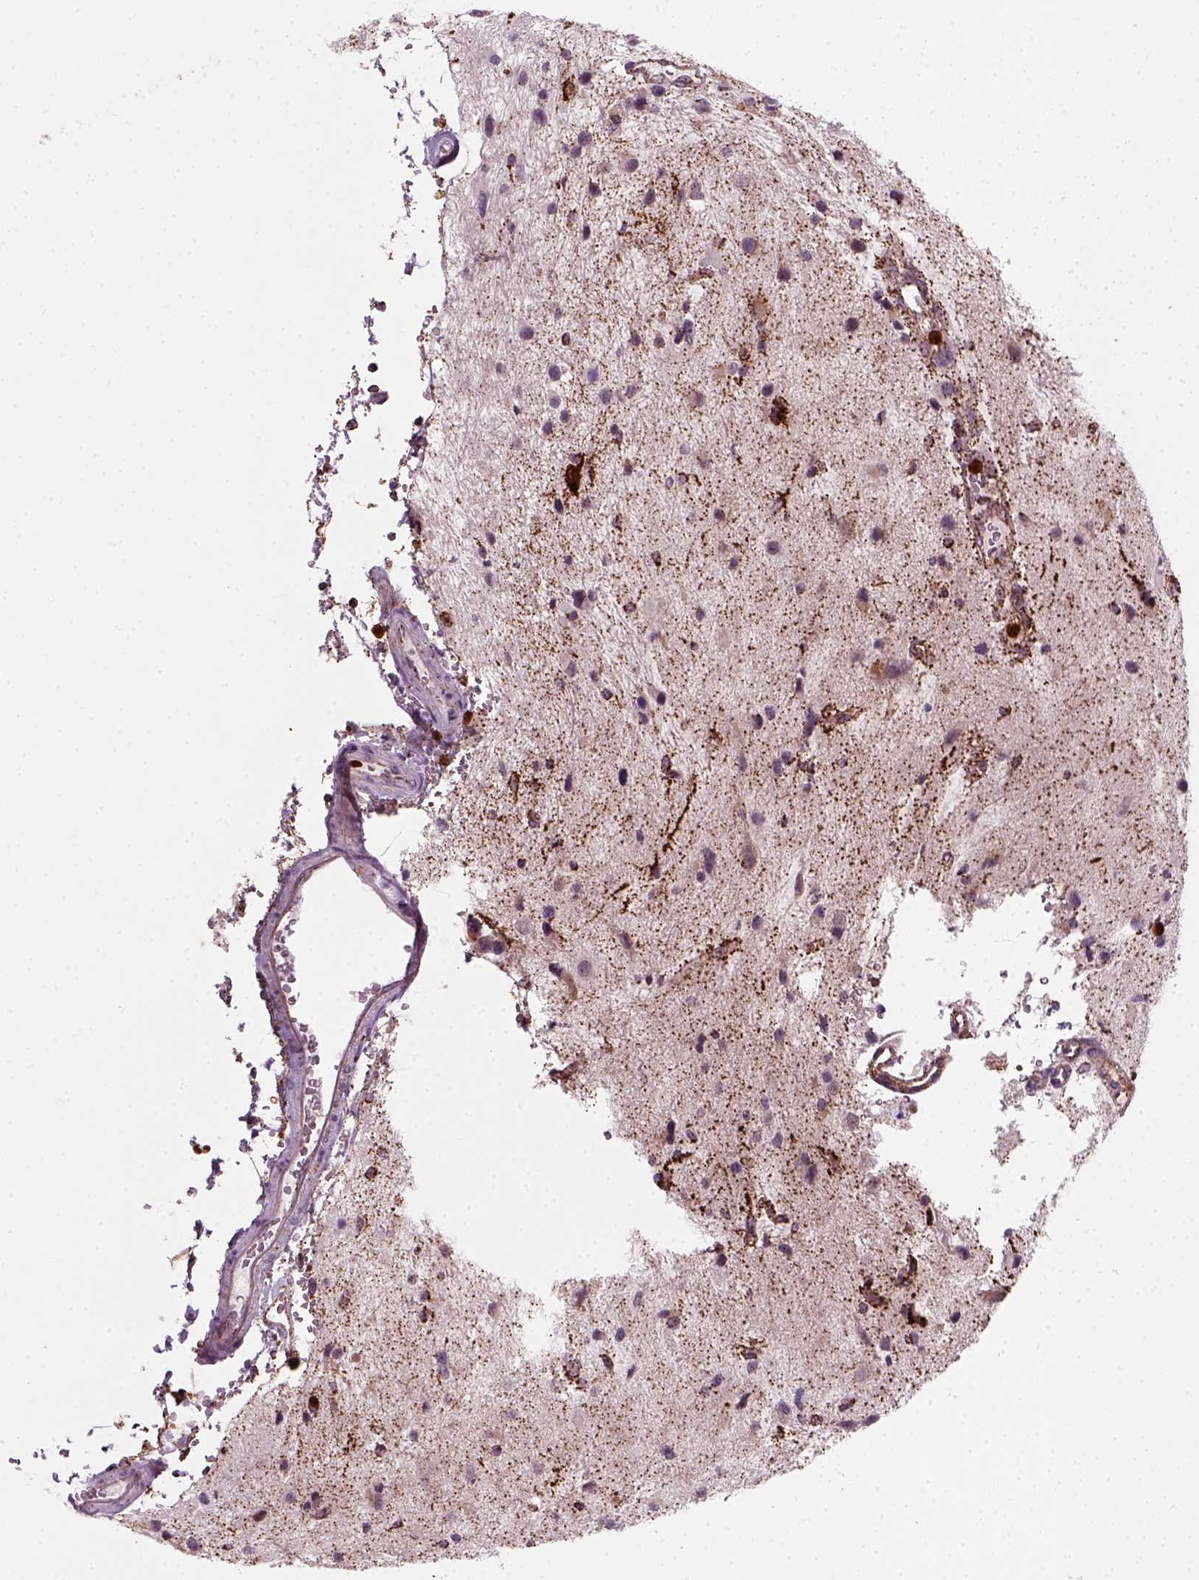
{"staining": {"intensity": "negative", "quantity": "none", "location": "none"}, "tissue": "glioma", "cell_type": "Tumor cells", "image_type": "cancer", "snomed": [{"axis": "morphology", "description": "Glioma, malignant, Low grade"}, {"axis": "topography", "description": "Brain"}], "caption": "This is an immunohistochemistry micrograph of human malignant glioma (low-grade). There is no positivity in tumor cells.", "gene": "NUDT16L1", "patient": {"sex": "female", "age": 32}}